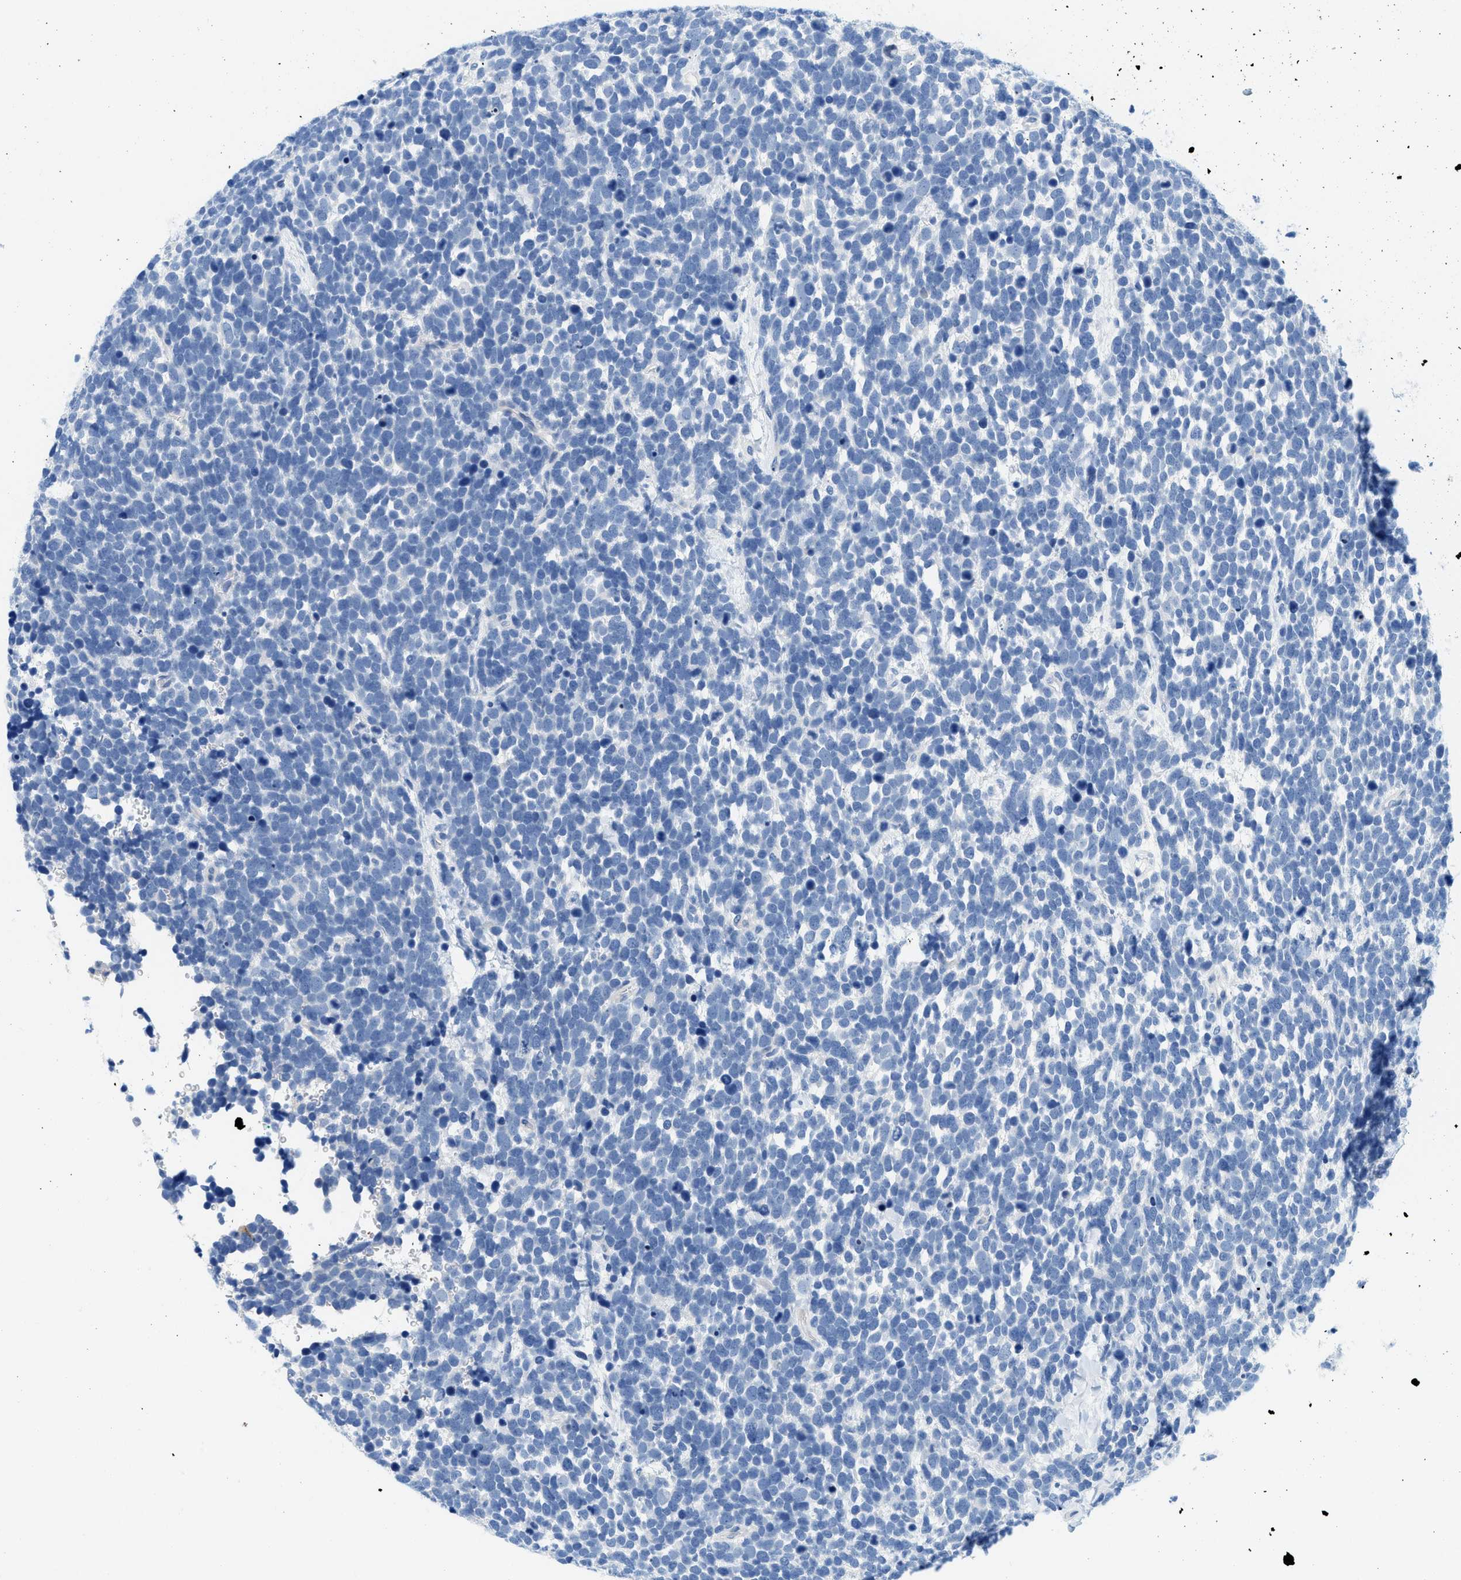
{"staining": {"intensity": "negative", "quantity": "none", "location": "none"}, "tissue": "urothelial cancer", "cell_type": "Tumor cells", "image_type": "cancer", "snomed": [{"axis": "morphology", "description": "Urothelial carcinoma, High grade"}, {"axis": "topography", "description": "Urinary bladder"}], "caption": "High magnification brightfield microscopy of high-grade urothelial carcinoma stained with DAB (brown) and counterstained with hematoxylin (blue): tumor cells show no significant positivity.", "gene": "BPGM", "patient": {"sex": "female", "age": 82}}